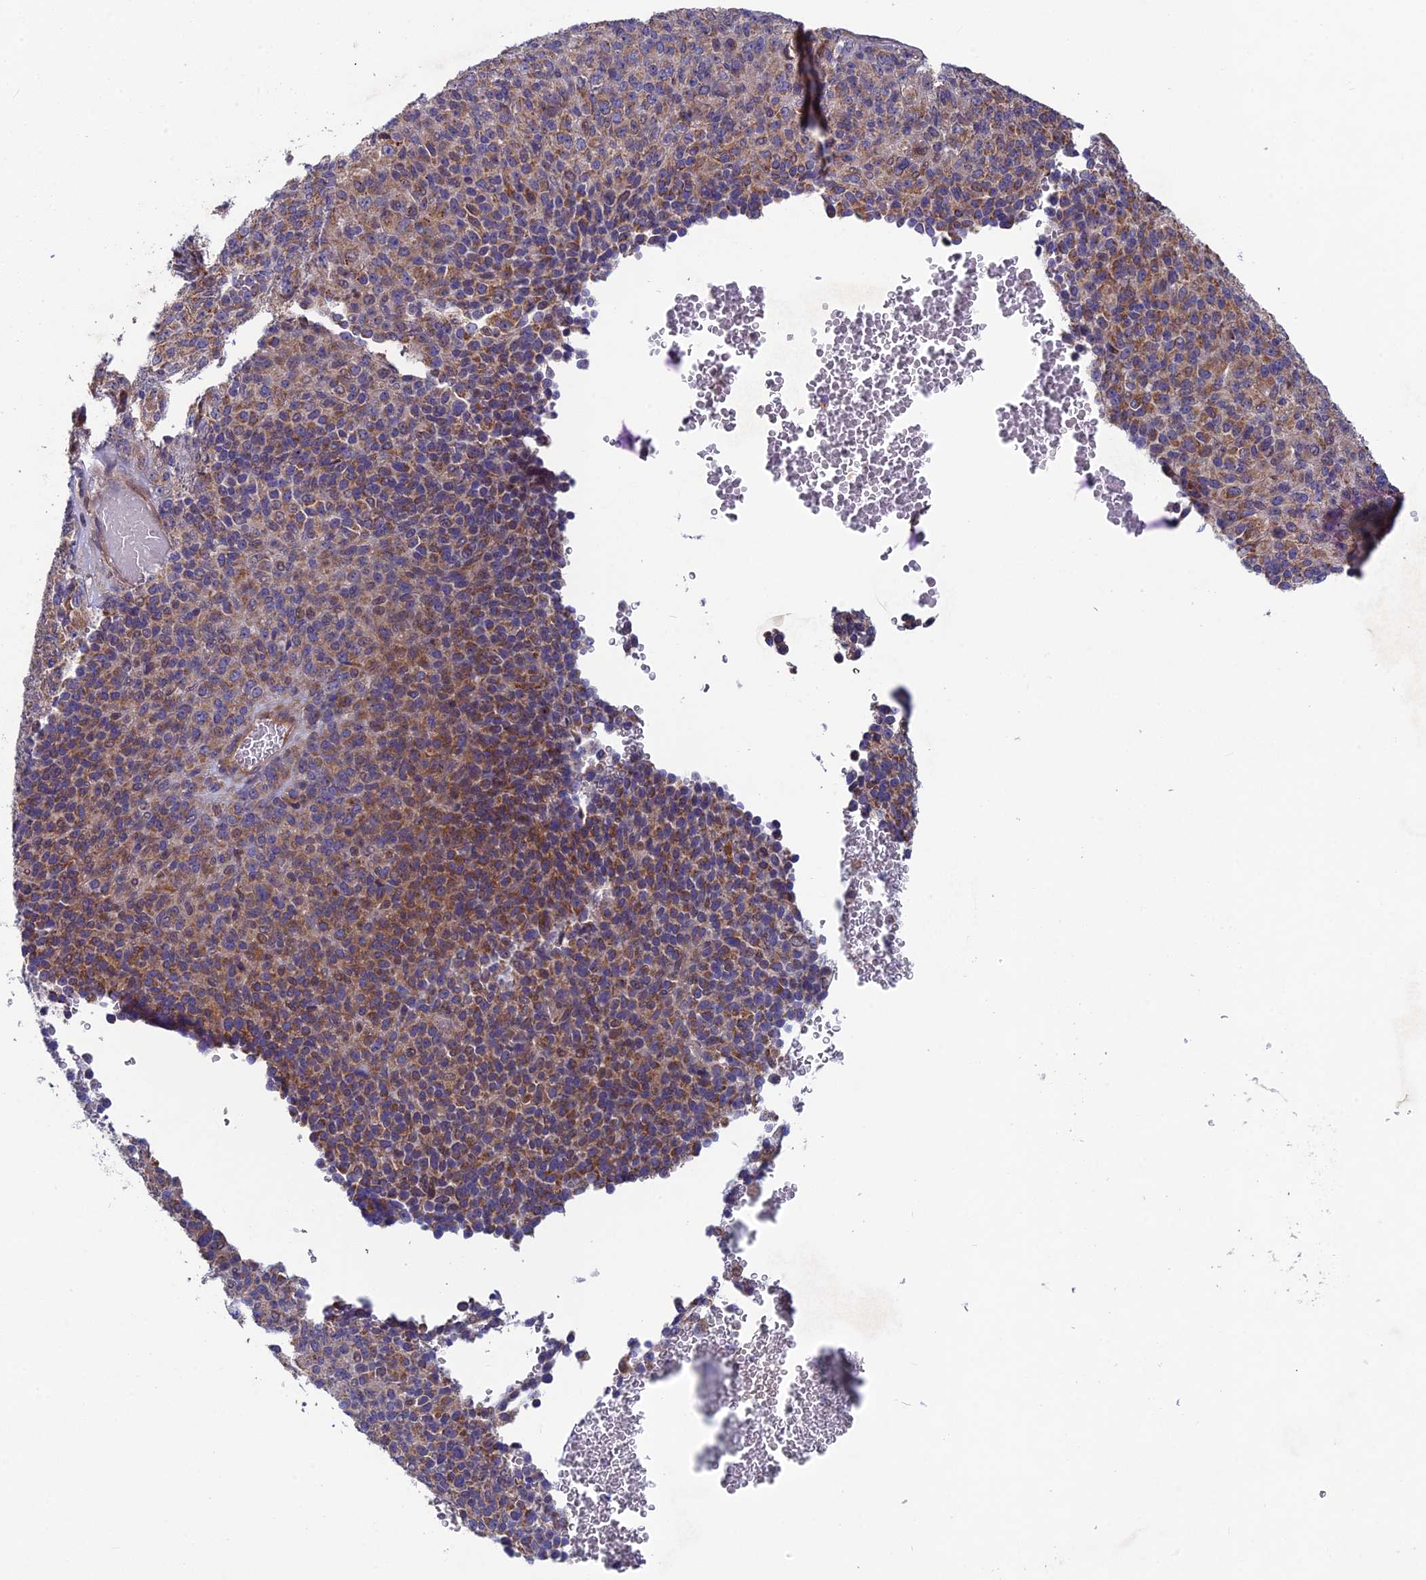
{"staining": {"intensity": "moderate", "quantity": ">75%", "location": "cytoplasmic/membranous"}, "tissue": "melanoma", "cell_type": "Tumor cells", "image_type": "cancer", "snomed": [{"axis": "morphology", "description": "Malignant melanoma, Metastatic site"}, {"axis": "topography", "description": "Brain"}], "caption": "Moderate cytoplasmic/membranous protein positivity is seen in approximately >75% of tumor cells in malignant melanoma (metastatic site).", "gene": "BLTP2", "patient": {"sex": "female", "age": 56}}